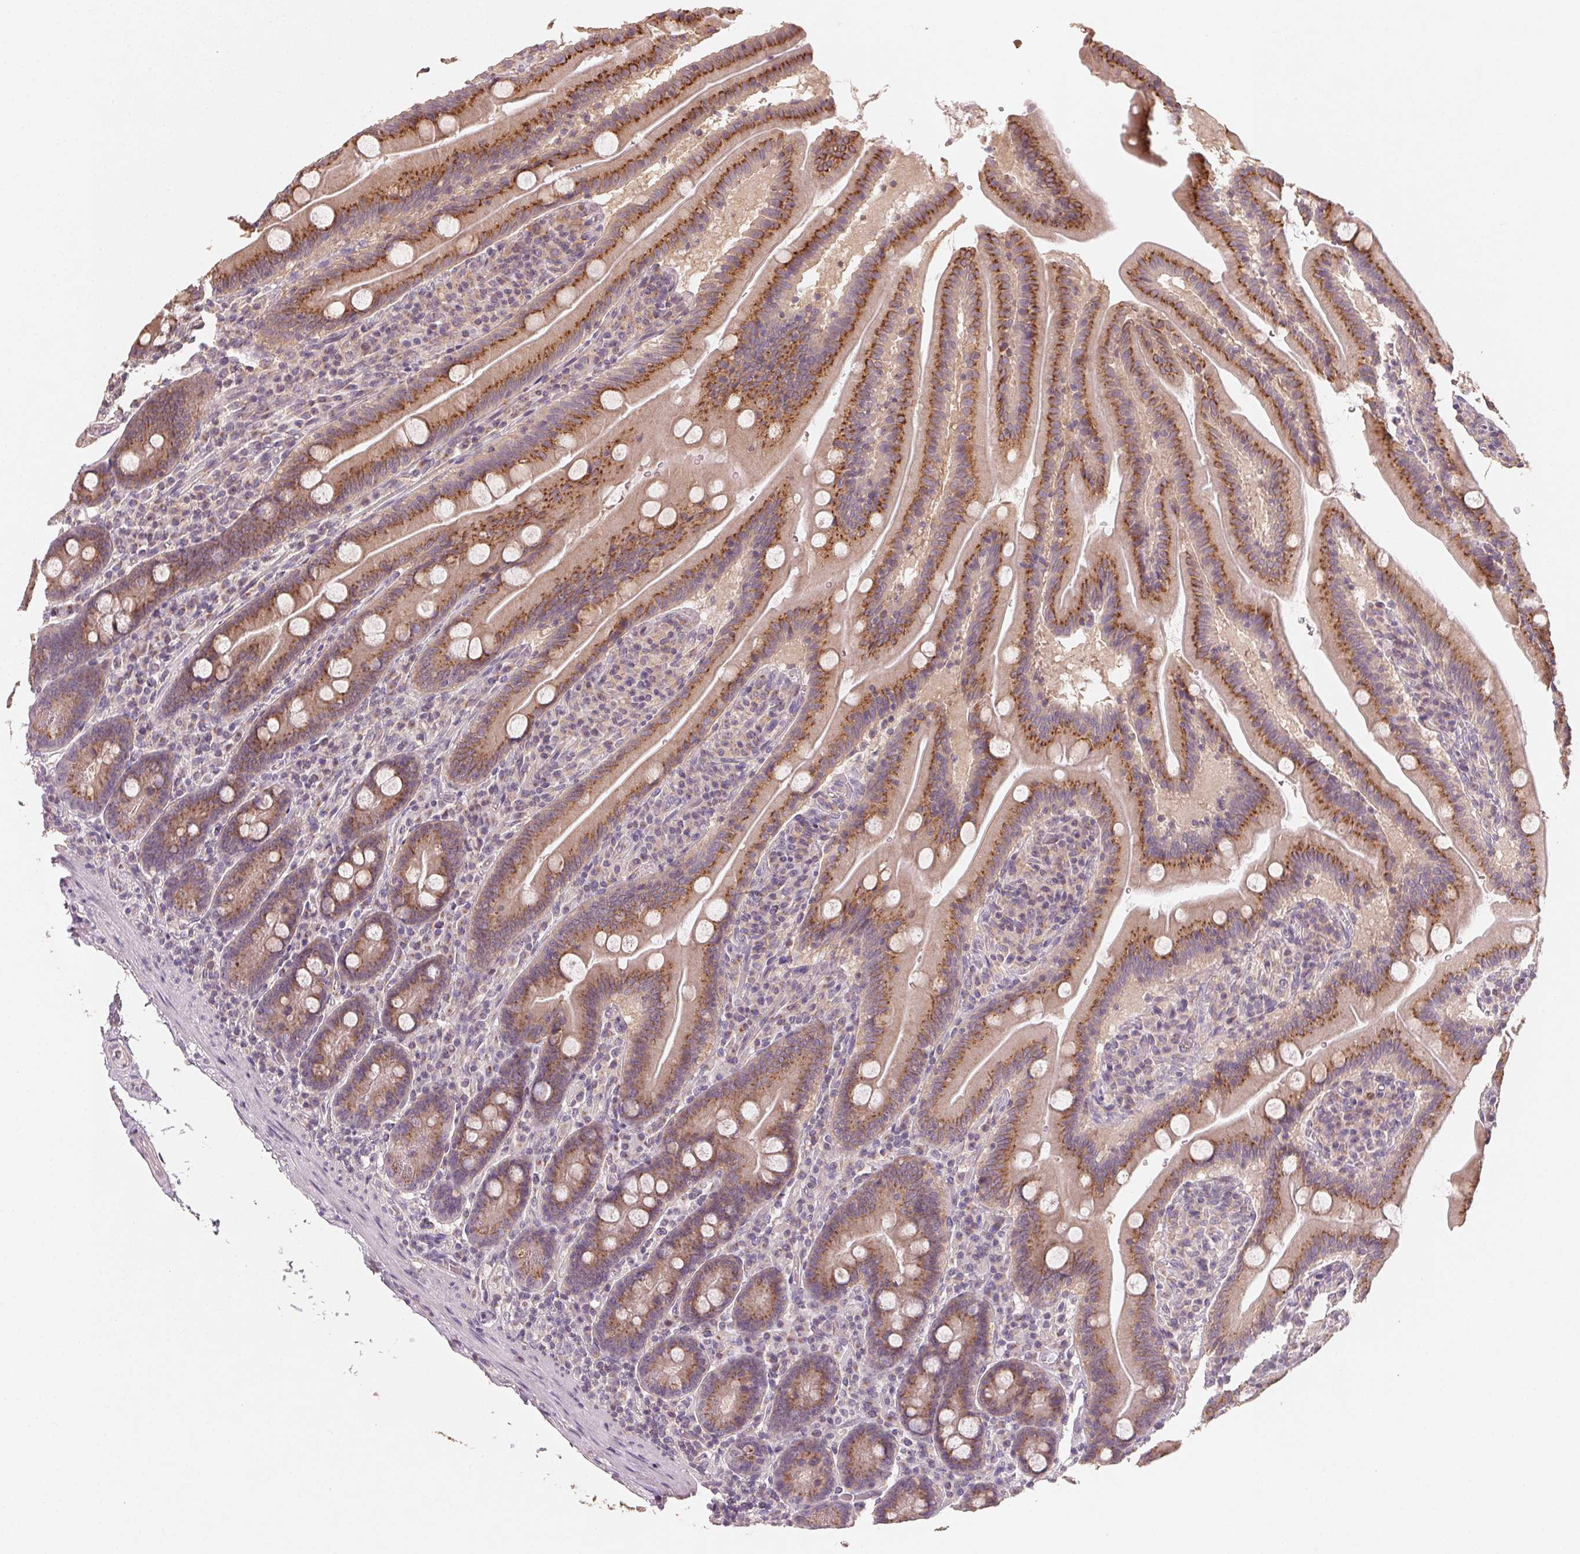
{"staining": {"intensity": "moderate", "quantity": ">75%", "location": "cytoplasmic/membranous"}, "tissue": "small intestine", "cell_type": "Glandular cells", "image_type": "normal", "snomed": [{"axis": "morphology", "description": "Normal tissue, NOS"}, {"axis": "topography", "description": "Small intestine"}], "caption": "DAB immunohistochemical staining of benign small intestine shows moderate cytoplasmic/membranous protein expression in about >75% of glandular cells.", "gene": "AP1S1", "patient": {"sex": "male", "age": 37}}